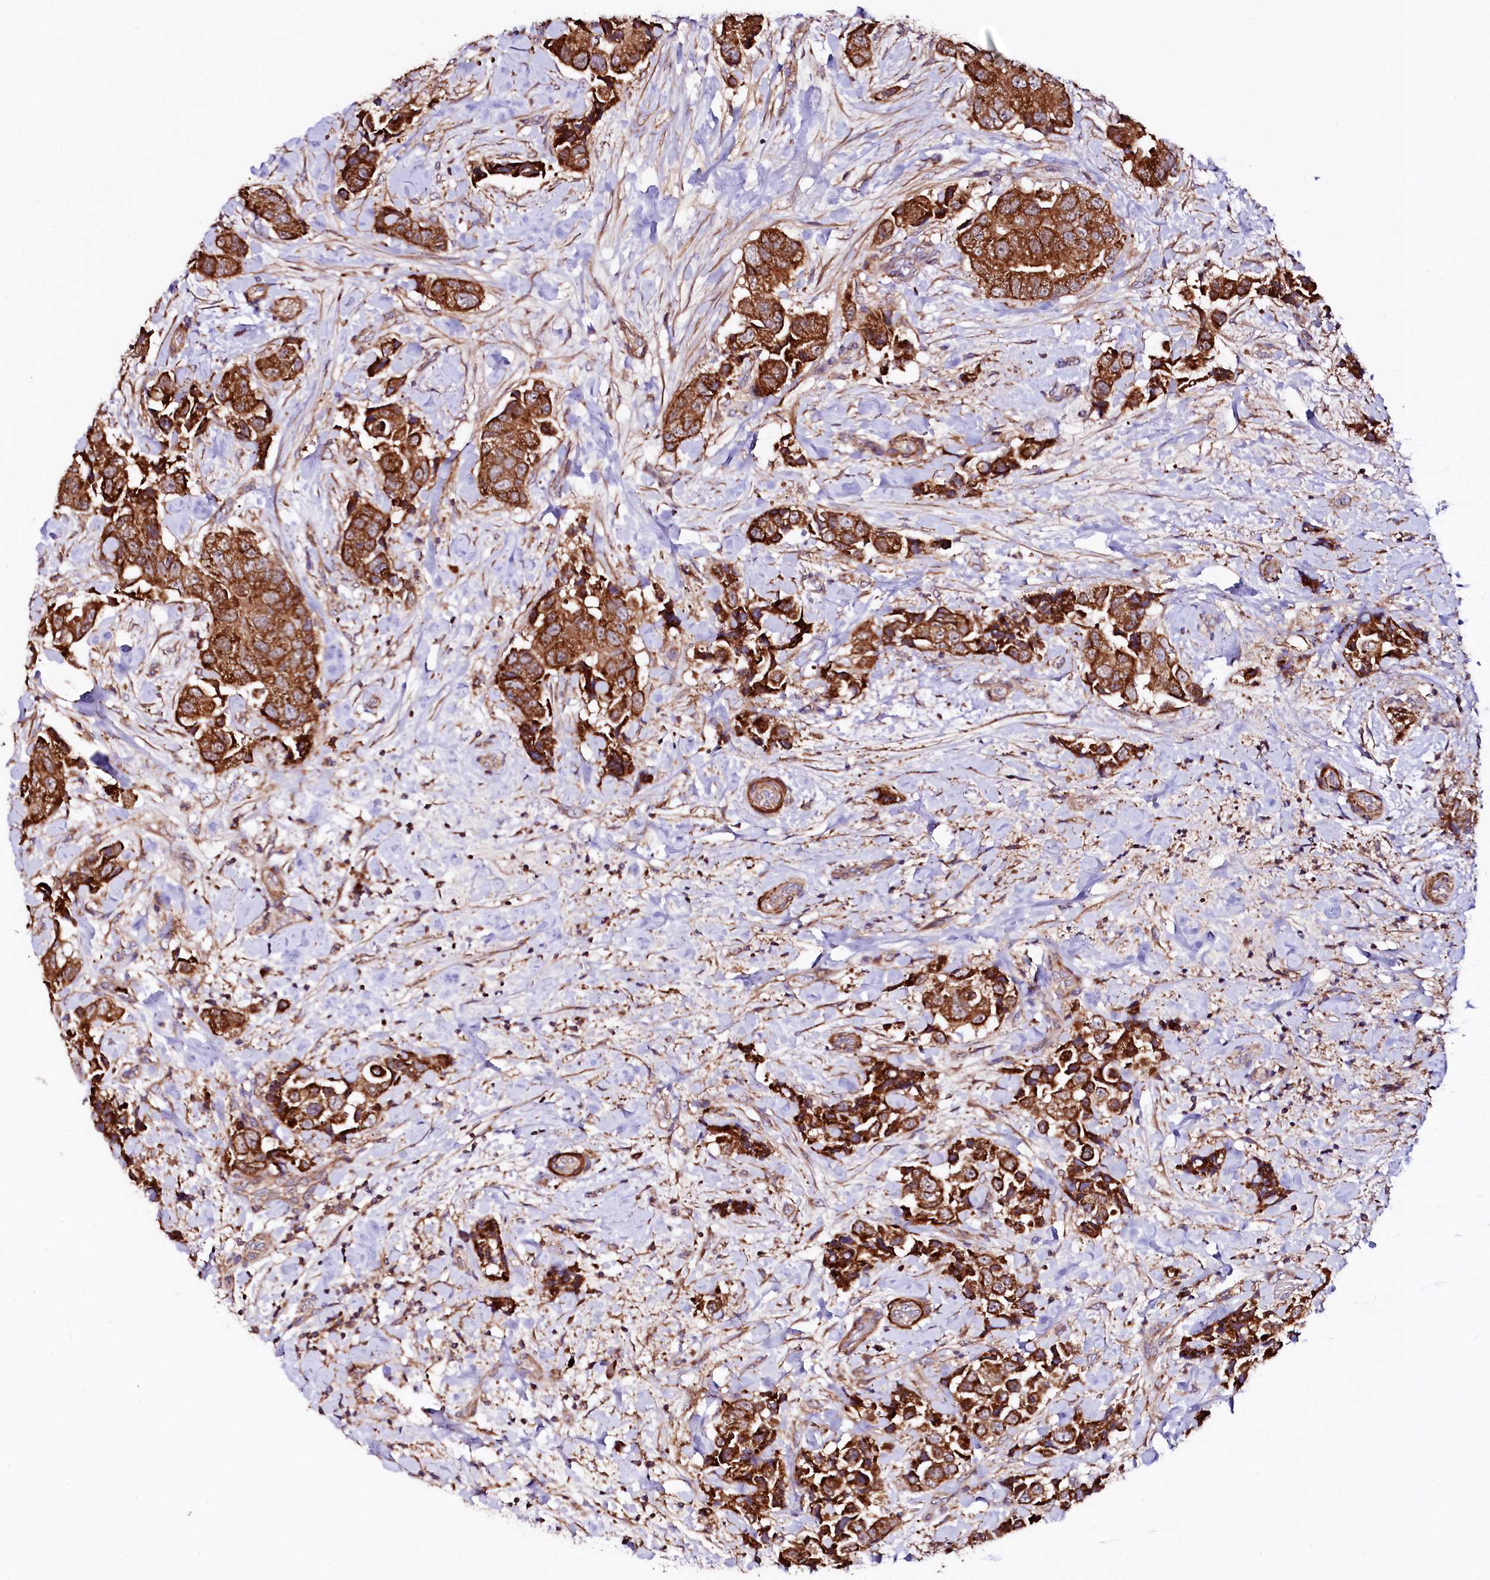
{"staining": {"intensity": "strong", "quantity": ">75%", "location": "cytoplasmic/membranous"}, "tissue": "breast cancer", "cell_type": "Tumor cells", "image_type": "cancer", "snomed": [{"axis": "morphology", "description": "Normal tissue, NOS"}, {"axis": "morphology", "description": "Duct carcinoma"}, {"axis": "topography", "description": "Breast"}], "caption": "This is a histology image of immunohistochemistry (IHC) staining of breast cancer (invasive ductal carcinoma), which shows strong expression in the cytoplasmic/membranous of tumor cells.", "gene": "CIAO3", "patient": {"sex": "female", "age": 62}}